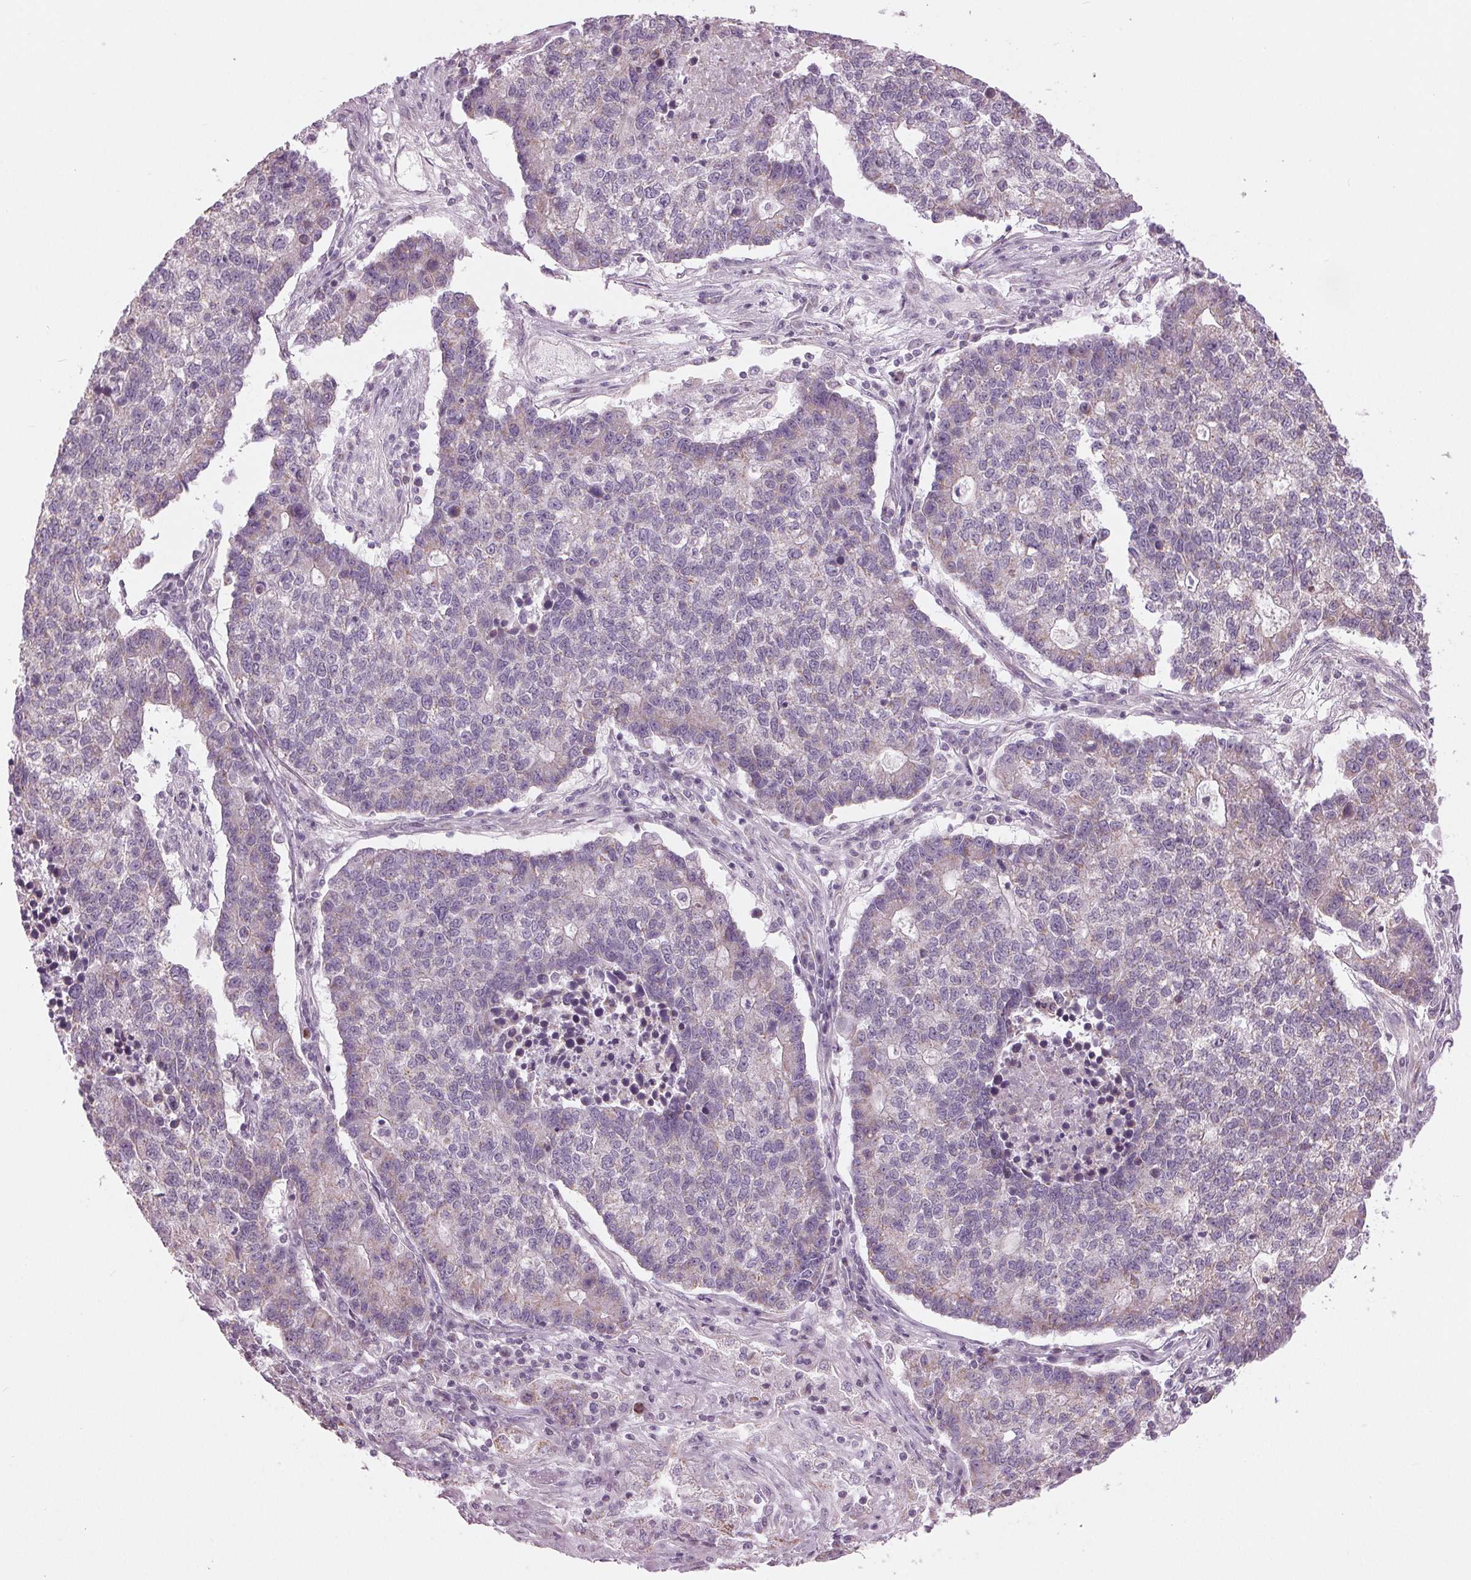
{"staining": {"intensity": "negative", "quantity": "none", "location": "none"}, "tissue": "lung cancer", "cell_type": "Tumor cells", "image_type": "cancer", "snomed": [{"axis": "morphology", "description": "Adenocarcinoma, NOS"}, {"axis": "topography", "description": "Lung"}], "caption": "Lung adenocarcinoma stained for a protein using IHC displays no positivity tumor cells.", "gene": "SAMD4A", "patient": {"sex": "male", "age": 57}}